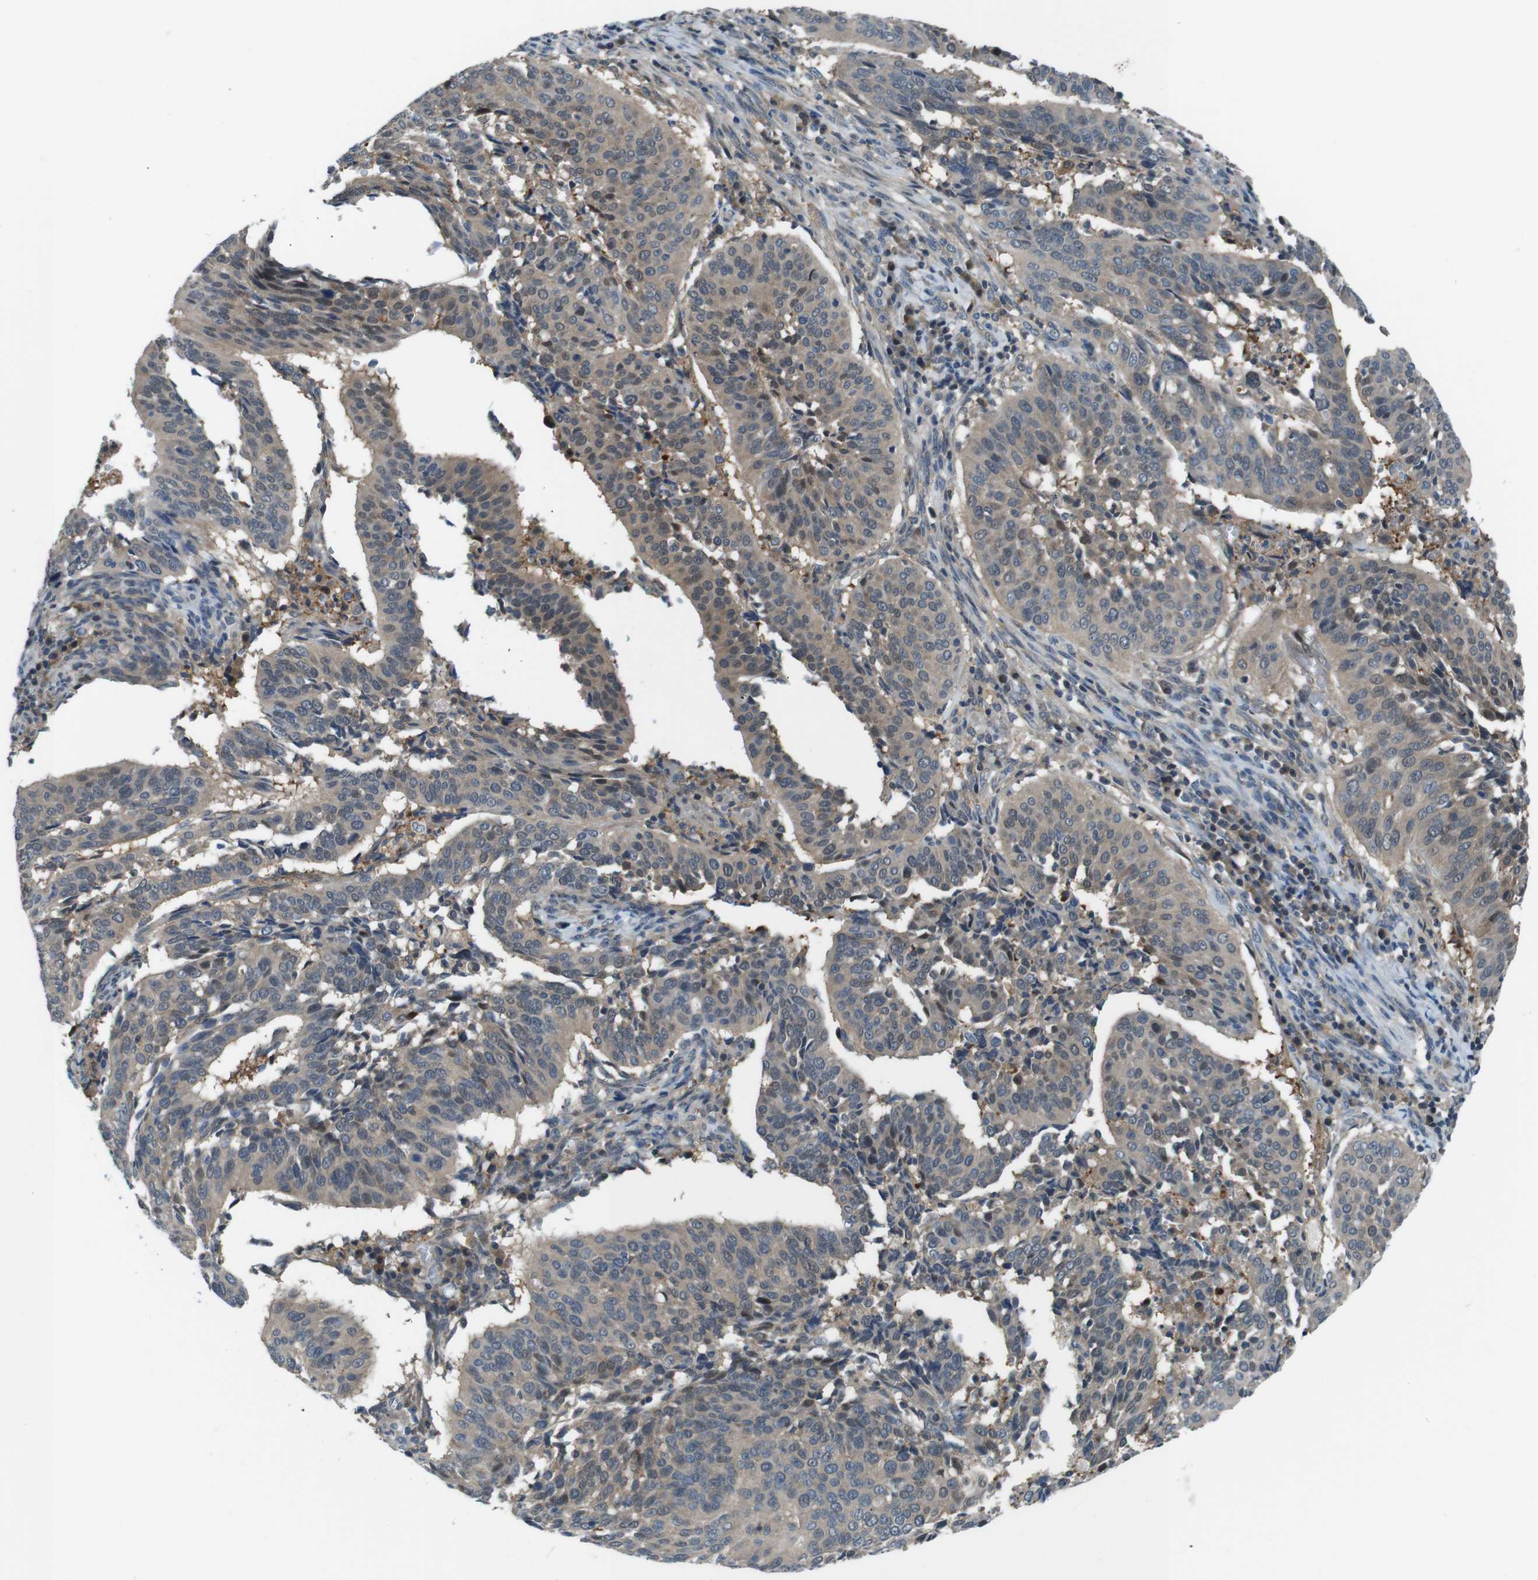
{"staining": {"intensity": "weak", "quantity": ">75%", "location": "cytoplasmic/membranous,nuclear"}, "tissue": "cervical cancer", "cell_type": "Tumor cells", "image_type": "cancer", "snomed": [{"axis": "morphology", "description": "Normal tissue, NOS"}, {"axis": "morphology", "description": "Squamous cell carcinoma, NOS"}, {"axis": "topography", "description": "Cervix"}], "caption": "Approximately >75% of tumor cells in human cervical cancer display weak cytoplasmic/membranous and nuclear protein expression as visualized by brown immunohistochemical staining.", "gene": "NANOS2", "patient": {"sex": "female", "age": 39}}